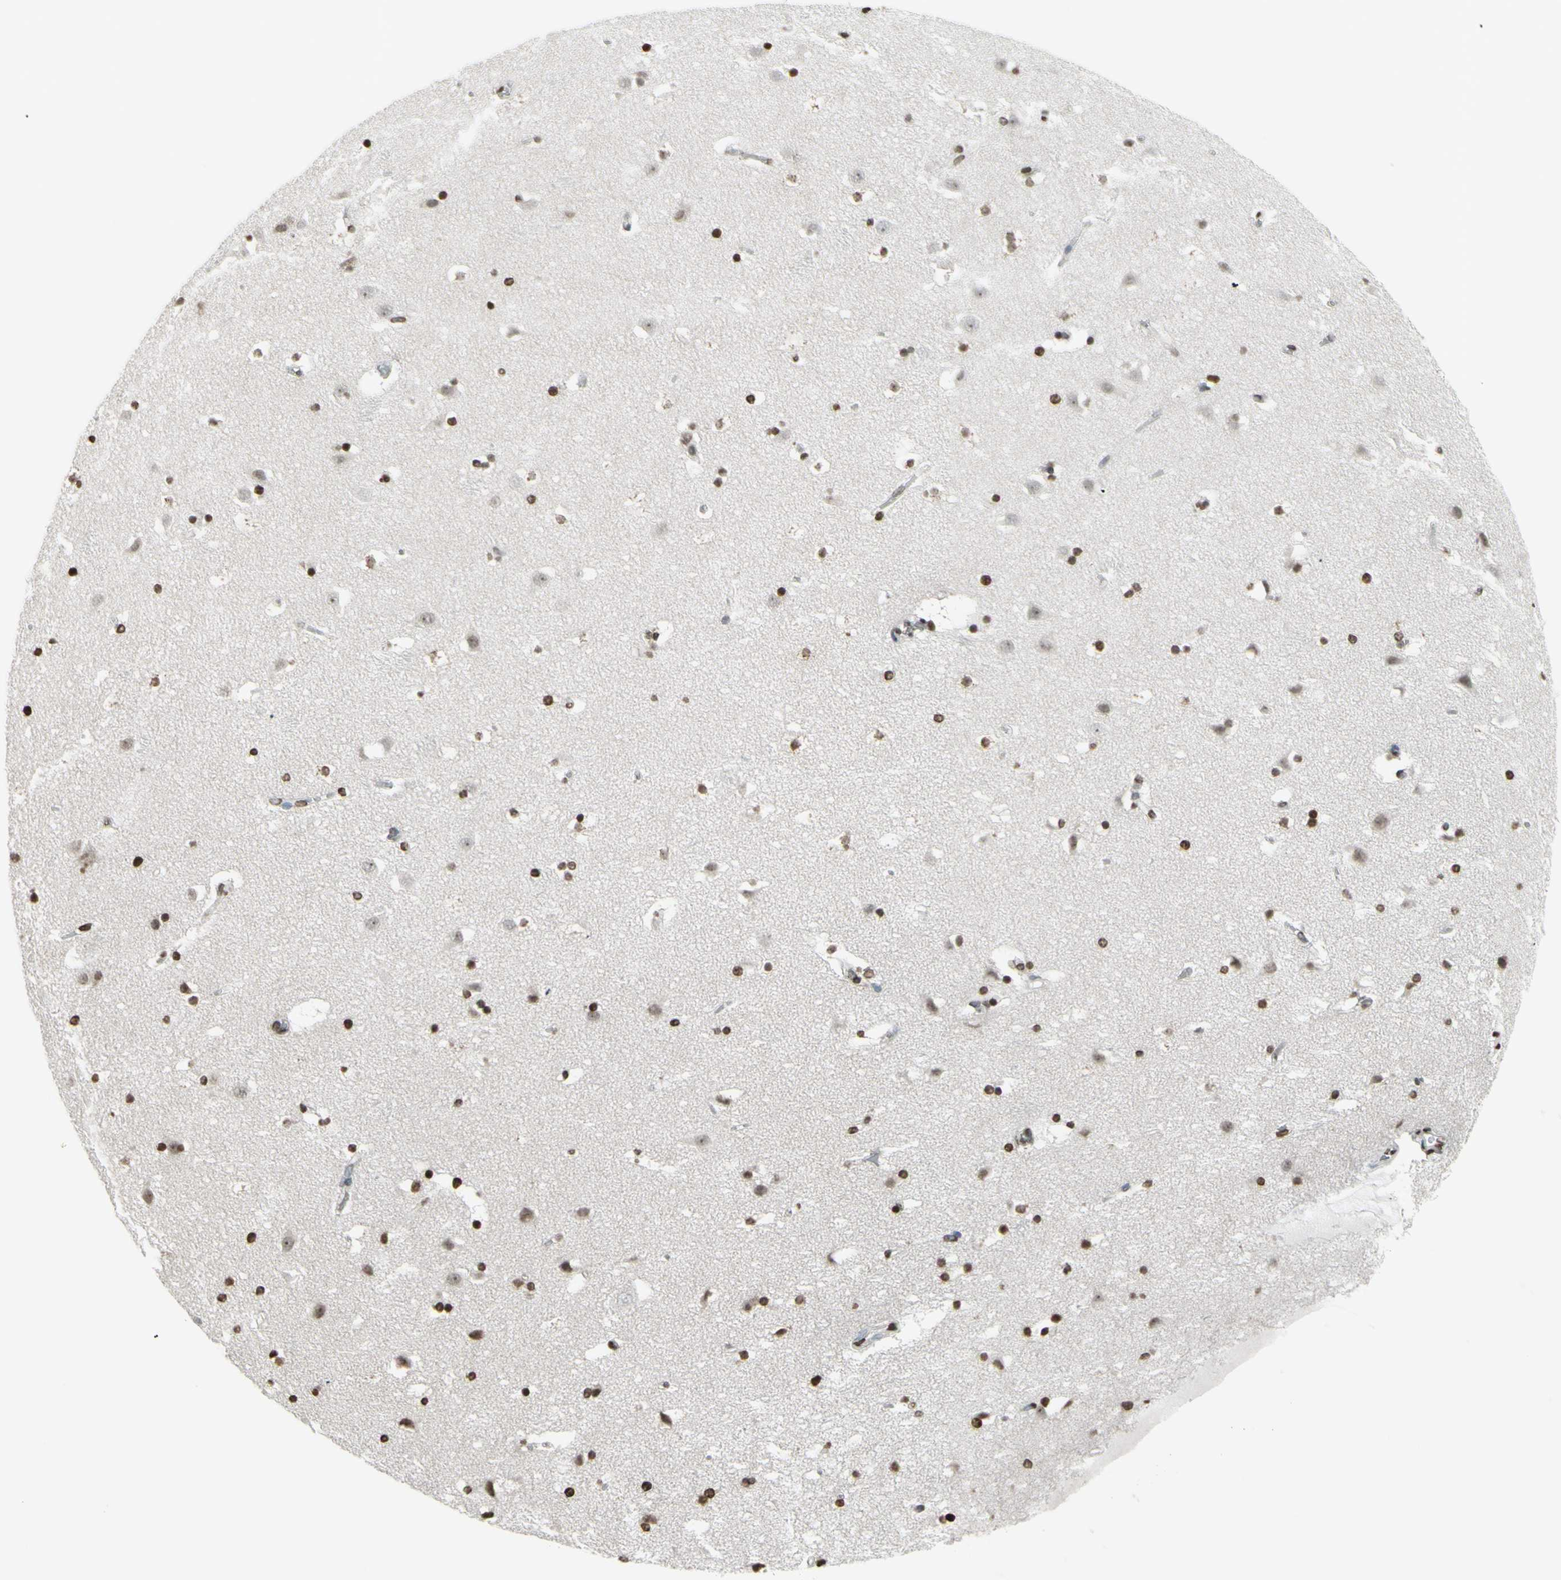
{"staining": {"intensity": "moderate", "quantity": "25%-75%", "location": "nuclear"}, "tissue": "caudate", "cell_type": "Glial cells", "image_type": "normal", "snomed": [{"axis": "morphology", "description": "Normal tissue, NOS"}, {"axis": "topography", "description": "Lateral ventricle wall"}], "caption": "DAB (3,3'-diaminobenzidine) immunohistochemical staining of unremarkable human caudate reveals moderate nuclear protein staining in approximately 25%-75% of glial cells.", "gene": "CD79B", "patient": {"sex": "male", "age": 45}}